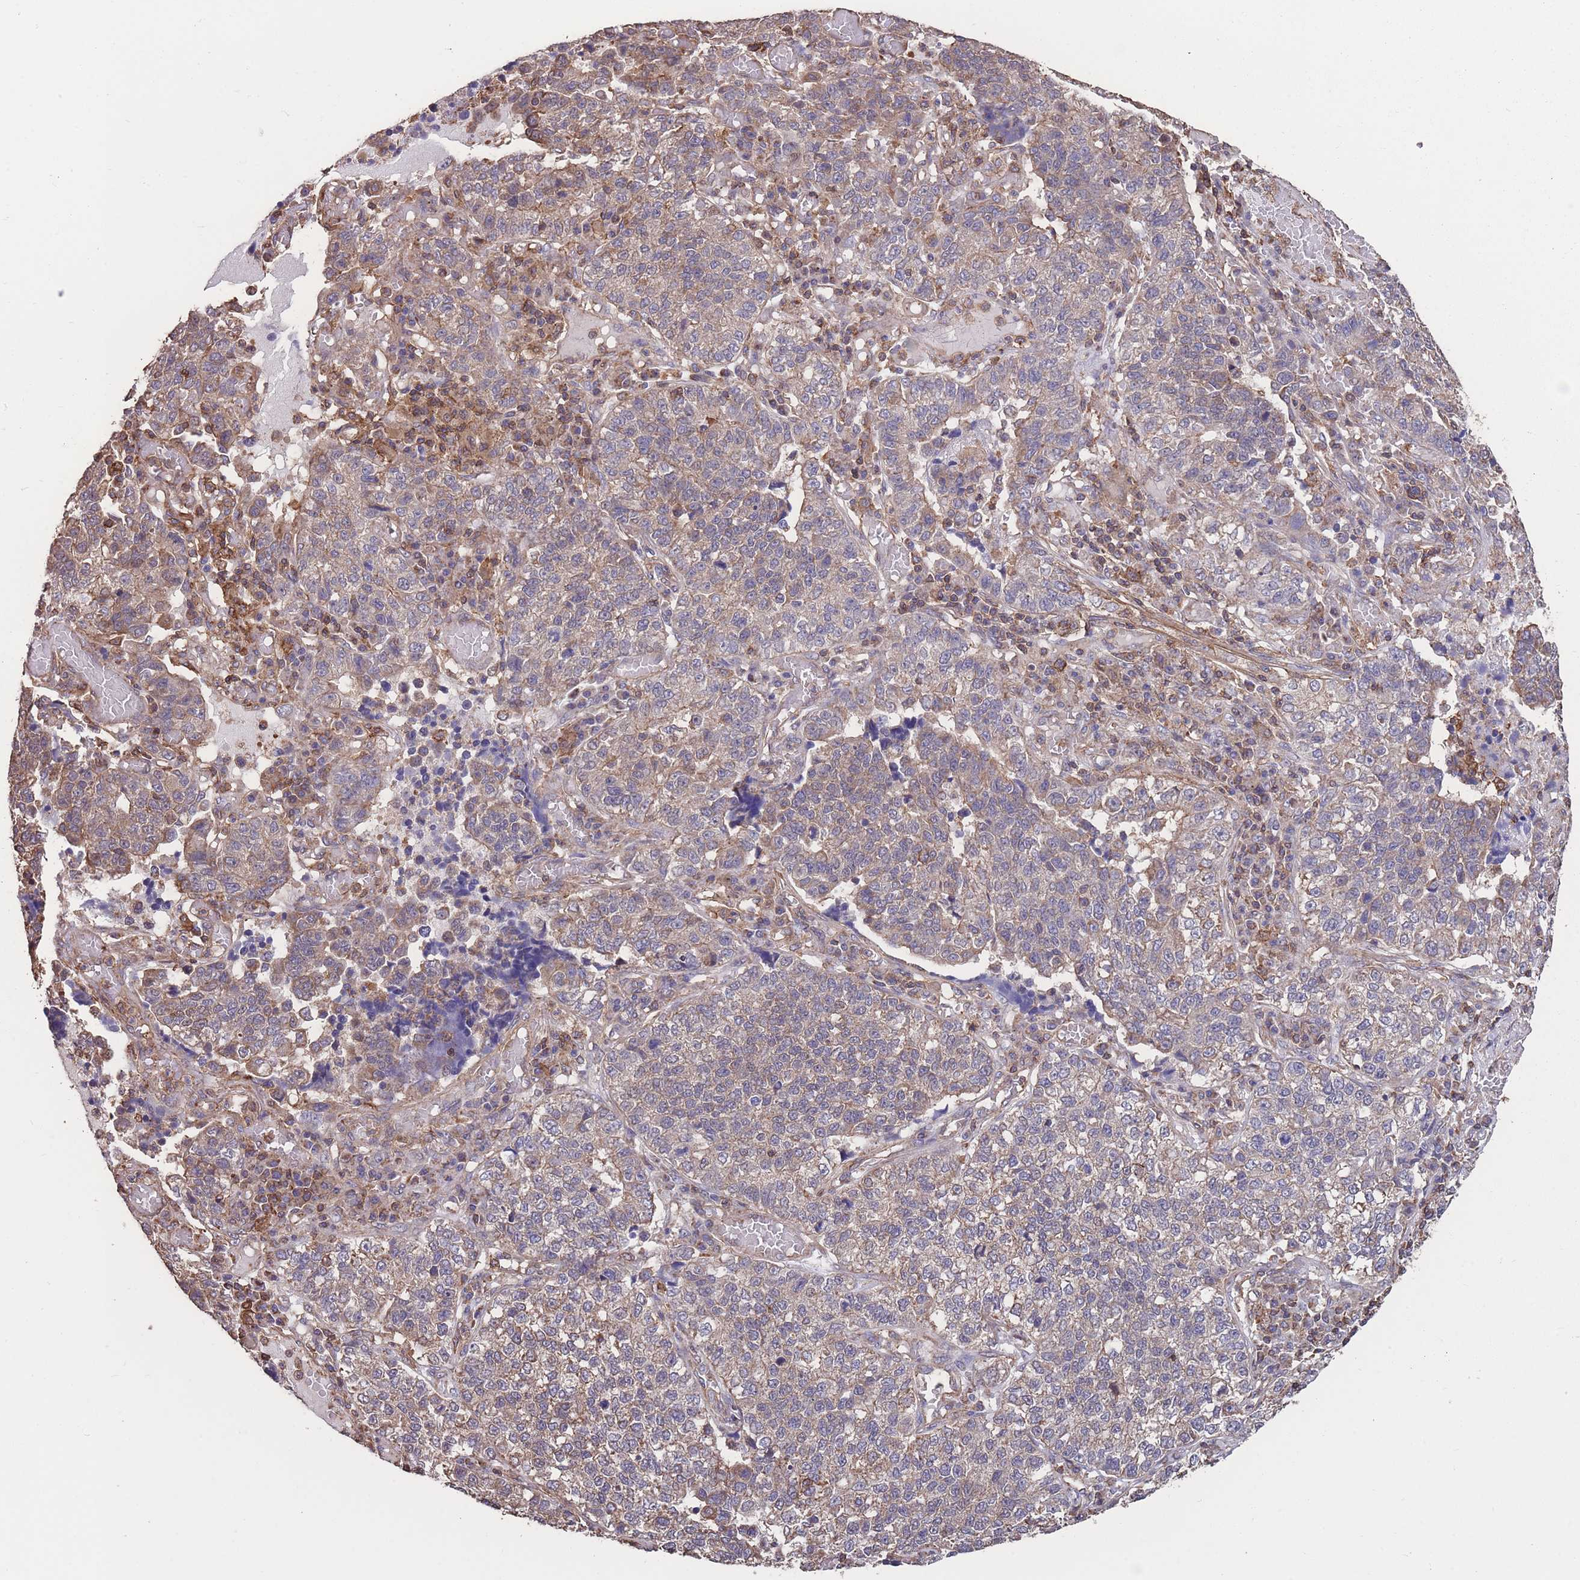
{"staining": {"intensity": "weak", "quantity": "25%-75%", "location": "cytoplasmic/membranous"}, "tissue": "lung cancer", "cell_type": "Tumor cells", "image_type": "cancer", "snomed": [{"axis": "morphology", "description": "Adenocarcinoma, NOS"}, {"axis": "topography", "description": "Lung"}], "caption": "Protein analysis of lung cancer tissue shows weak cytoplasmic/membranous staining in about 25%-75% of tumor cells.", "gene": "NUDT21", "patient": {"sex": "male", "age": 49}}